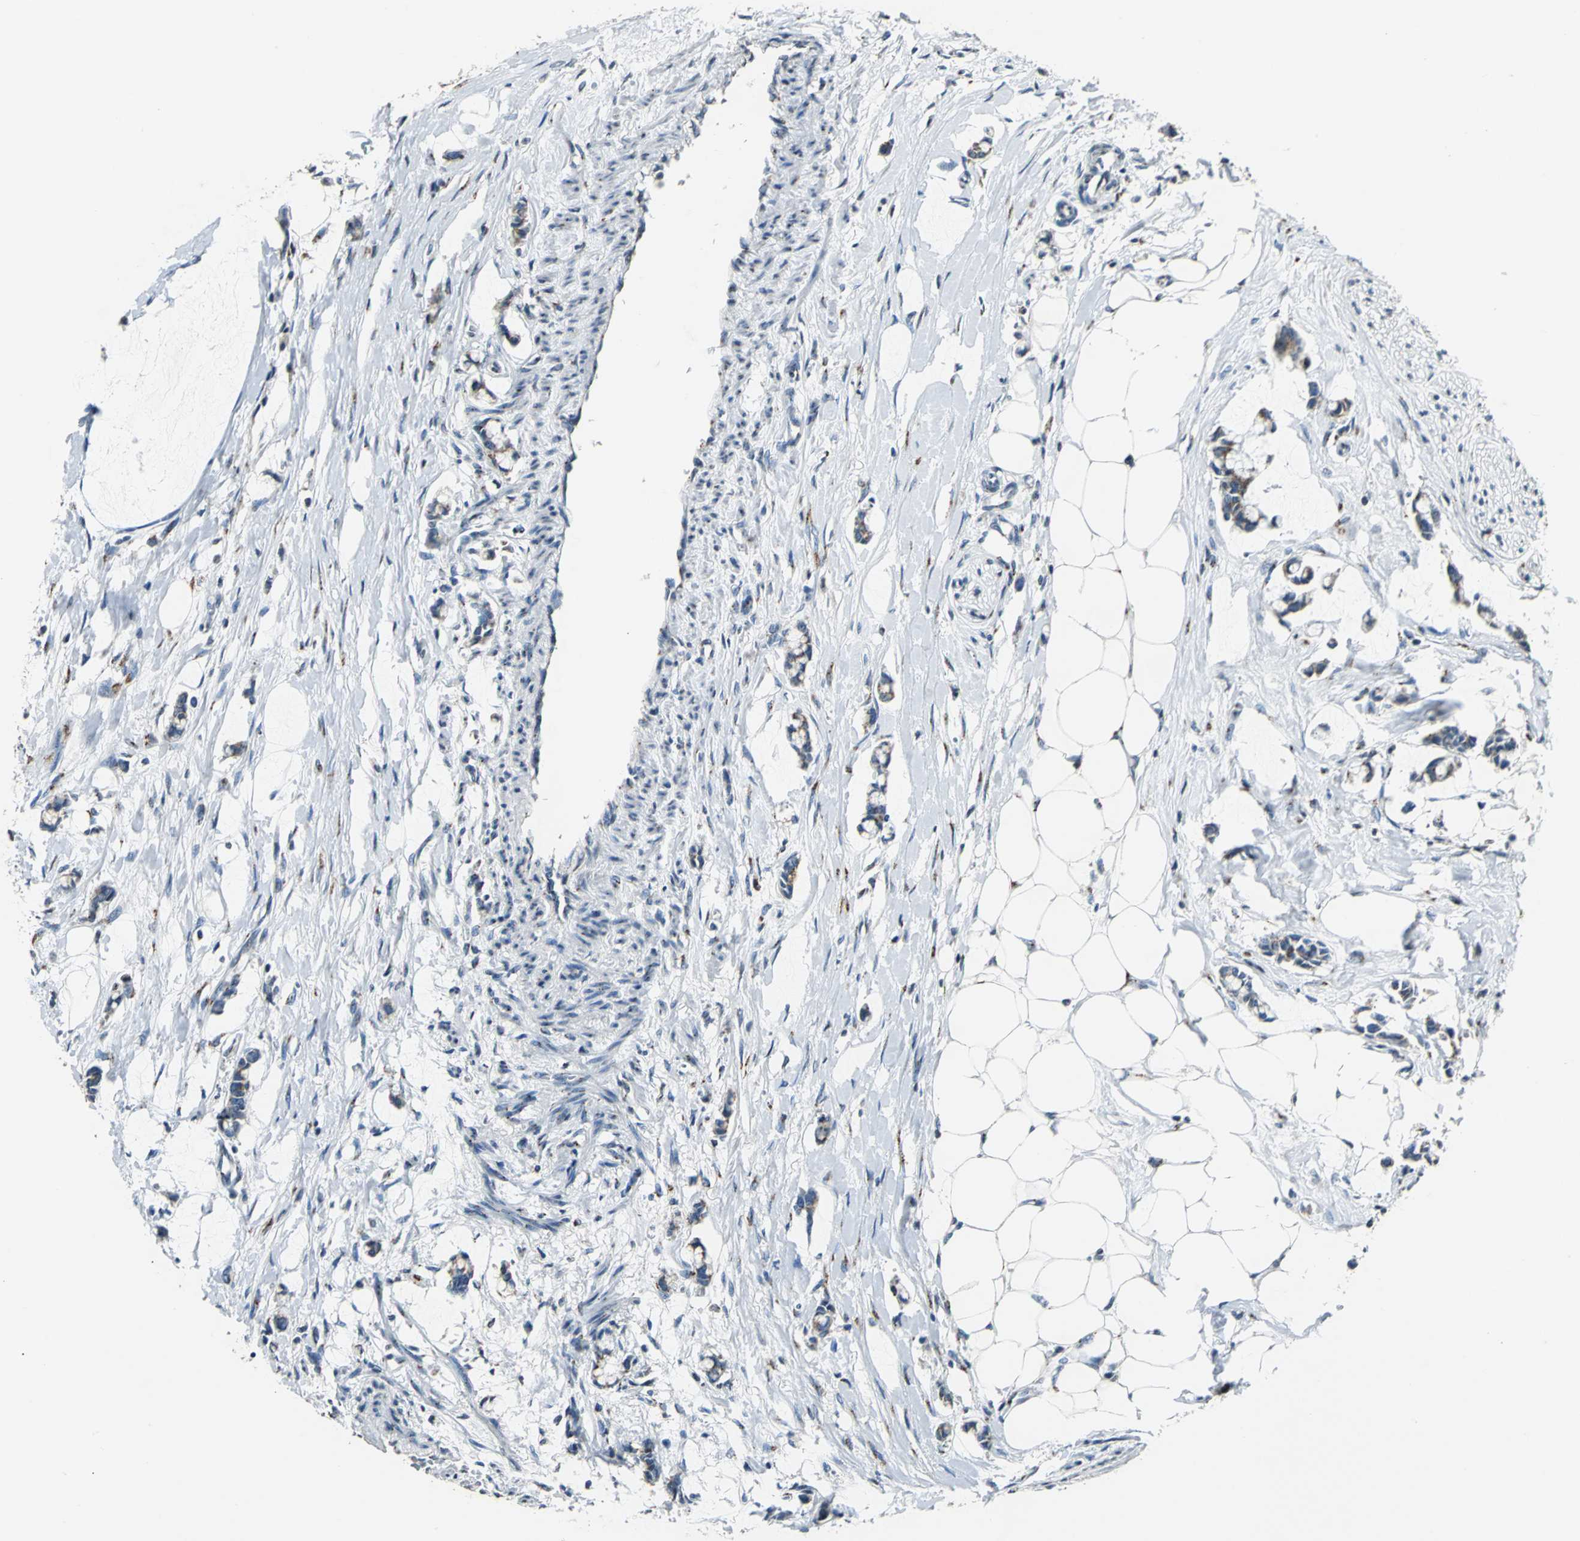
{"staining": {"intensity": "weak", "quantity": "25%-75%", "location": "cytoplasmic/membranous"}, "tissue": "colorectal cancer", "cell_type": "Tumor cells", "image_type": "cancer", "snomed": [{"axis": "morphology", "description": "Normal tissue, NOS"}, {"axis": "morphology", "description": "Adenocarcinoma, NOS"}, {"axis": "topography", "description": "Colon"}, {"axis": "topography", "description": "Peripheral nerve tissue"}], "caption": "Colorectal cancer stained for a protein displays weak cytoplasmic/membranous positivity in tumor cells. (Stains: DAB (3,3'-diaminobenzidine) in brown, nuclei in blue, Microscopy: brightfield microscopy at high magnification).", "gene": "TMEM115", "patient": {"sex": "male", "age": 14}}